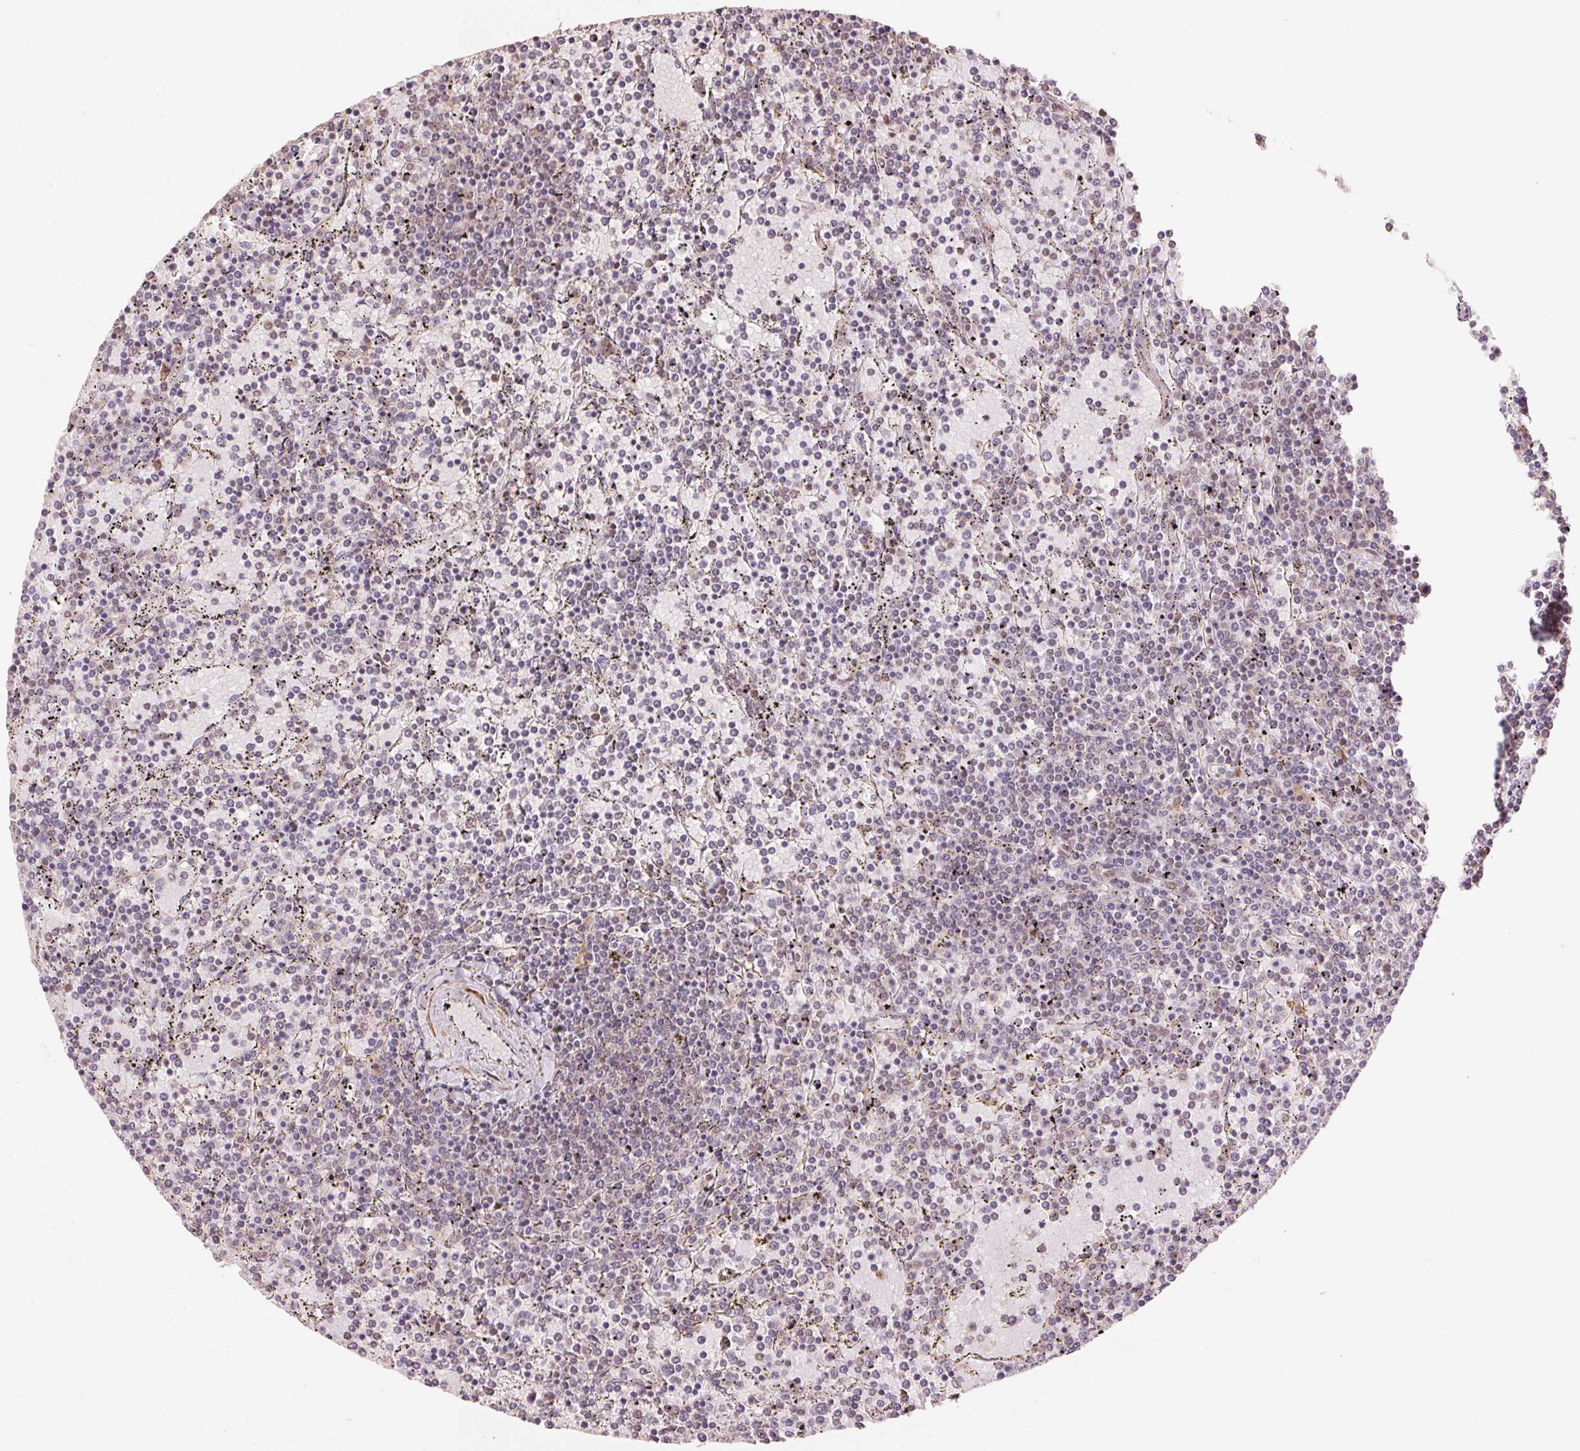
{"staining": {"intensity": "negative", "quantity": "none", "location": "none"}, "tissue": "lymphoma", "cell_type": "Tumor cells", "image_type": "cancer", "snomed": [{"axis": "morphology", "description": "Malignant lymphoma, non-Hodgkin's type, Low grade"}, {"axis": "topography", "description": "Spleen"}], "caption": "A photomicrograph of low-grade malignant lymphoma, non-Hodgkin's type stained for a protein shows no brown staining in tumor cells. The staining was performed using DAB (3,3'-diaminobenzidine) to visualize the protein expression in brown, while the nuclei were stained in blue with hematoxylin (Magnification: 20x).", "gene": "HNRNPDL", "patient": {"sex": "female", "age": 77}}